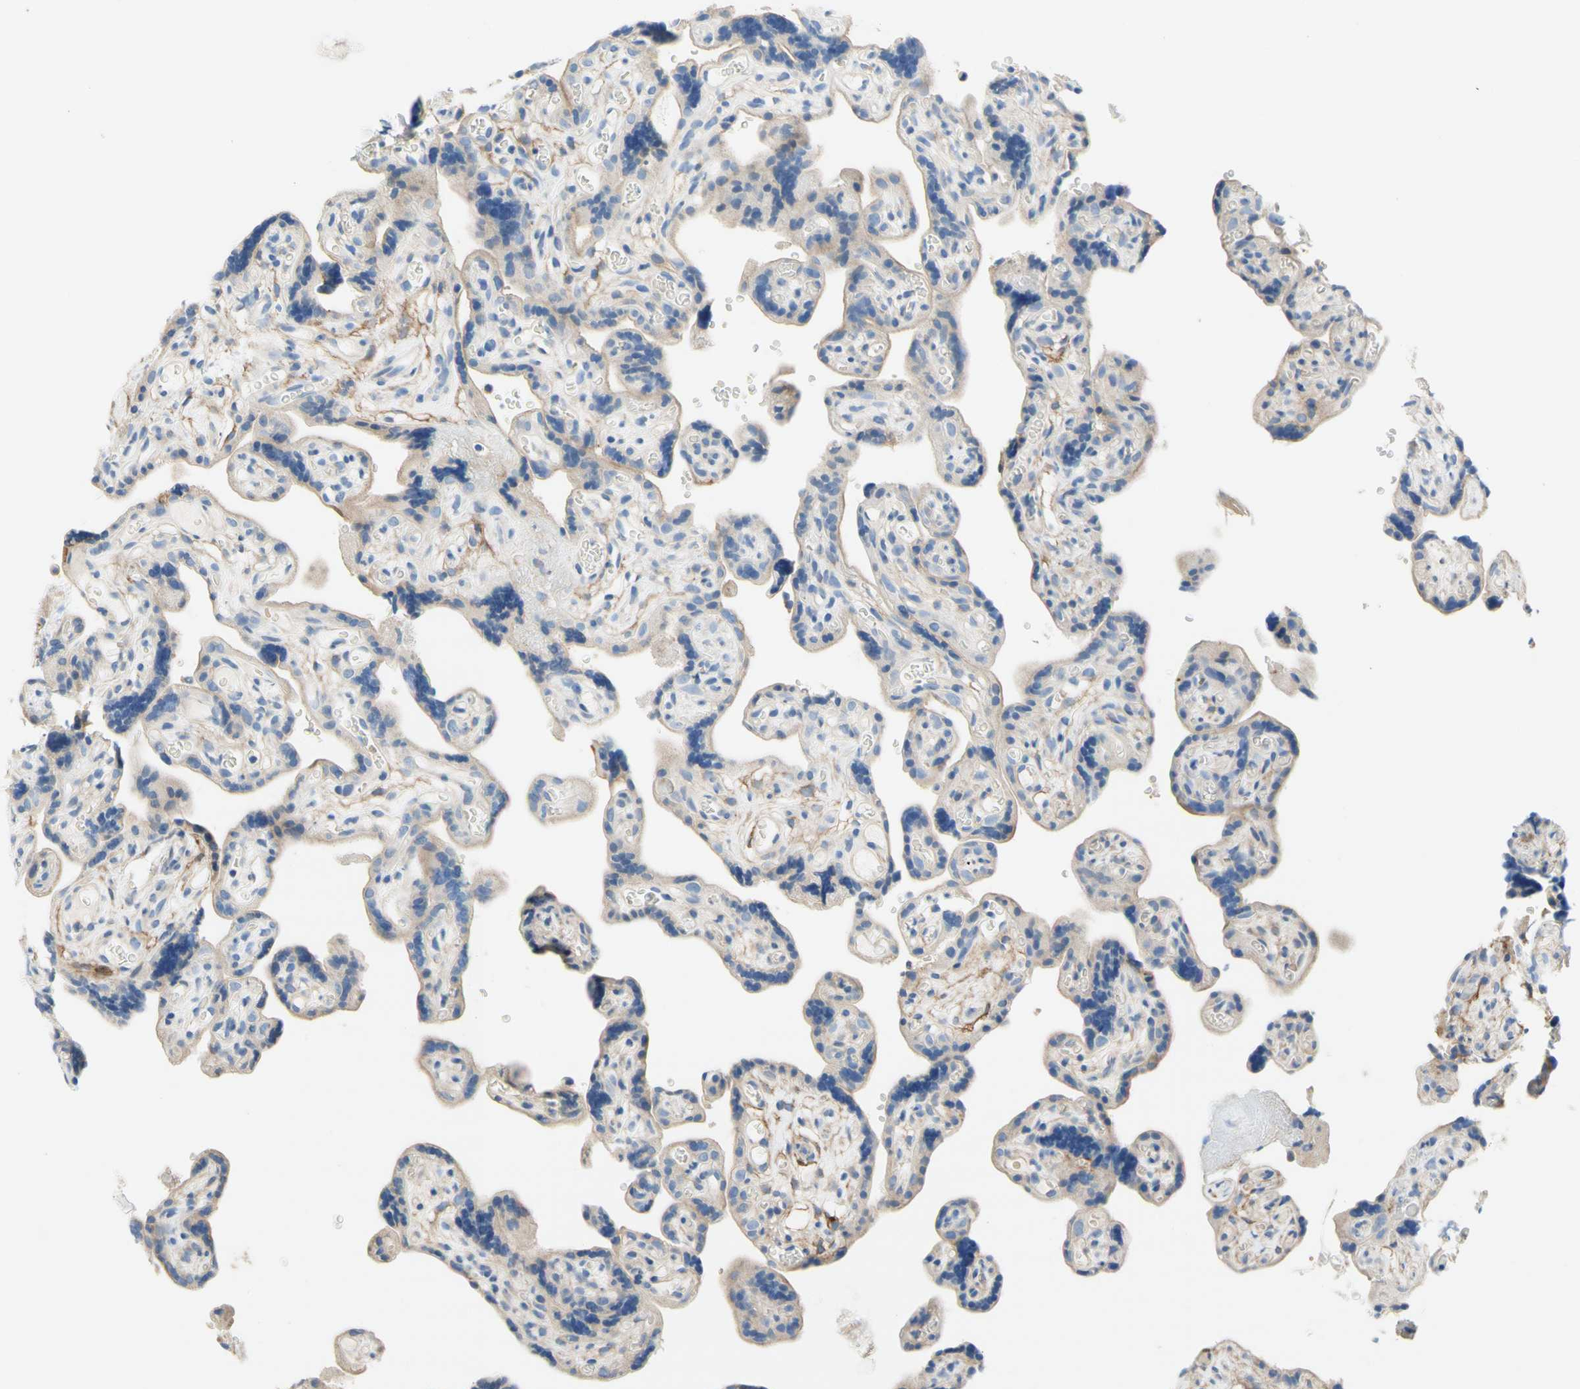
{"staining": {"intensity": "moderate", "quantity": ">75%", "location": "cytoplasmic/membranous"}, "tissue": "placenta", "cell_type": "Decidual cells", "image_type": "normal", "snomed": [{"axis": "morphology", "description": "Normal tissue, NOS"}, {"axis": "topography", "description": "Placenta"}], "caption": "This histopathology image reveals IHC staining of unremarkable human placenta, with medium moderate cytoplasmic/membranous positivity in approximately >75% of decidual cells.", "gene": "F3", "patient": {"sex": "female", "age": 30}}